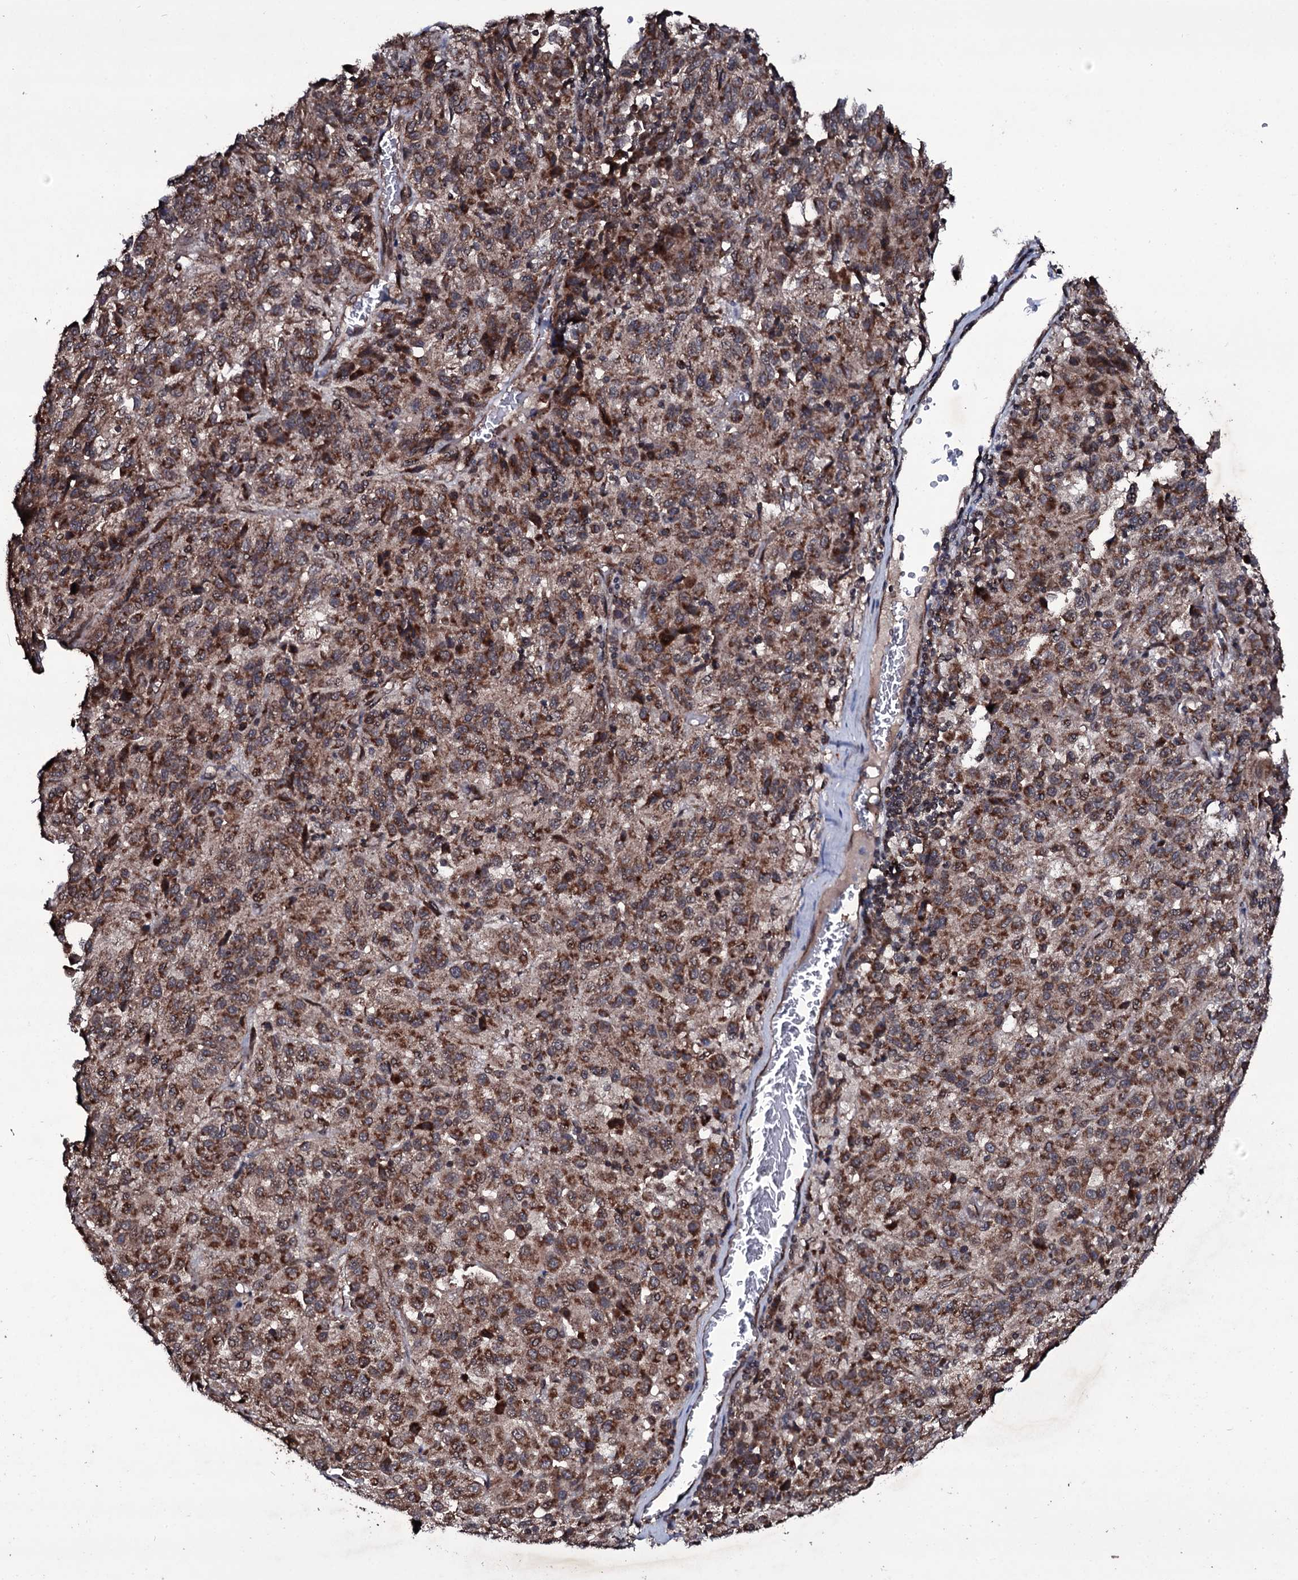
{"staining": {"intensity": "moderate", "quantity": ">75%", "location": "cytoplasmic/membranous"}, "tissue": "melanoma", "cell_type": "Tumor cells", "image_type": "cancer", "snomed": [{"axis": "morphology", "description": "Malignant melanoma, Metastatic site"}, {"axis": "topography", "description": "Lung"}], "caption": "Melanoma stained for a protein exhibits moderate cytoplasmic/membranous positivity in tumor cells.", "gene": "MRPS31", "patient": {"sex": "male", "age": 64}}